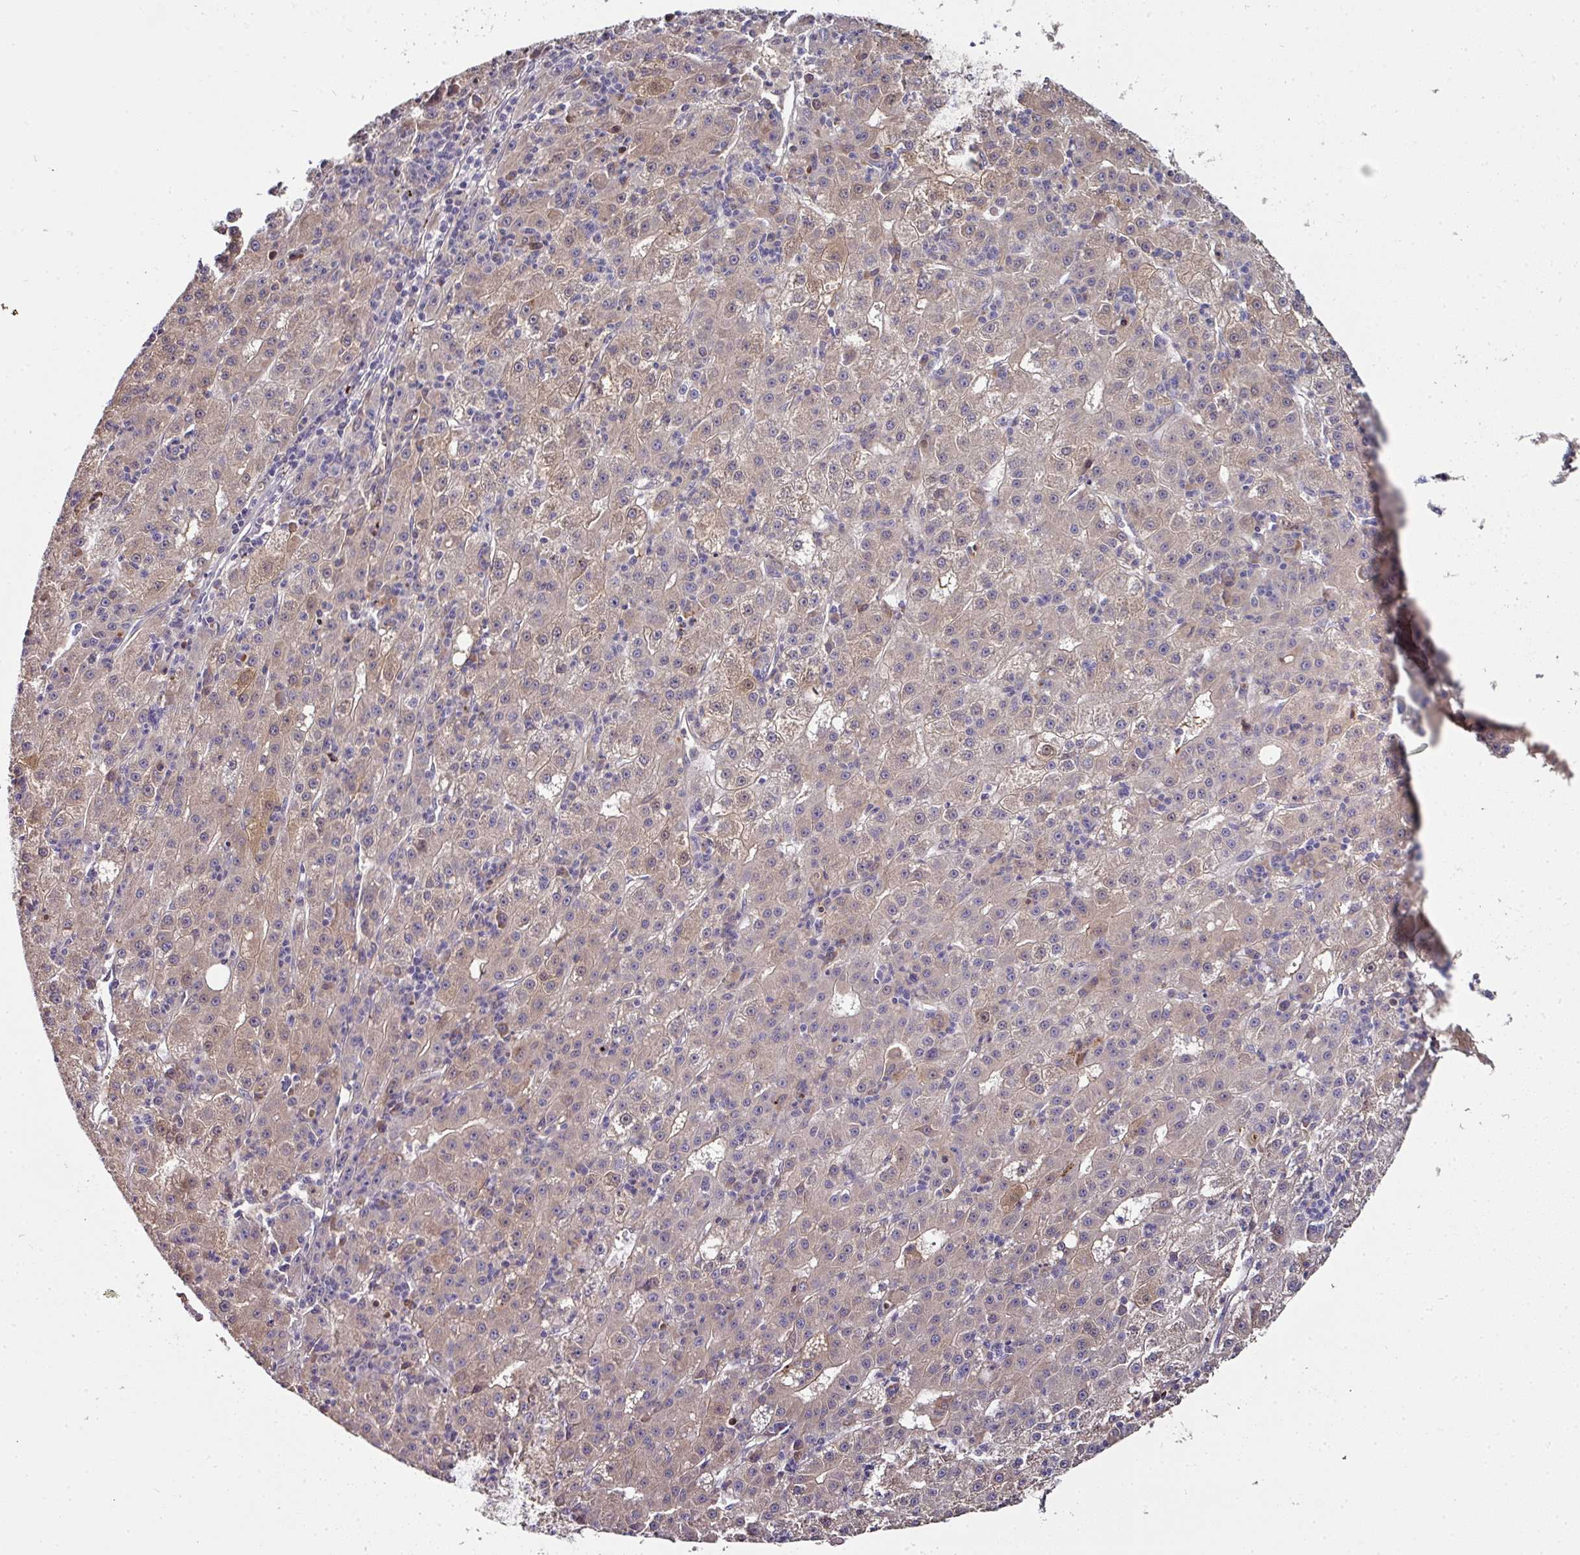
{"staining": {"intensity": "weak", "quantity": "25%-75%", "location": "cytoplasmic/membranous"}, "tissue": "liver cancer", "cell_type": "Tumor cells", "image_type": "cancer", "snomed": [{"axis": "morphology", "description": "Carcinoma, Hepatocellular, NOS"}, {"axis": "topography", "description": "Liver"}], "caption": "Immunohistochemistry (DAB) staining of human liver cancer (hepatocellular carcinoma) exhibits weak cytoplasmic/membranous protein staining in approximately 25%-75% of tumor cells.", "gene": "CTDSP2", "patient": {"sex": "male", "age": 76}}